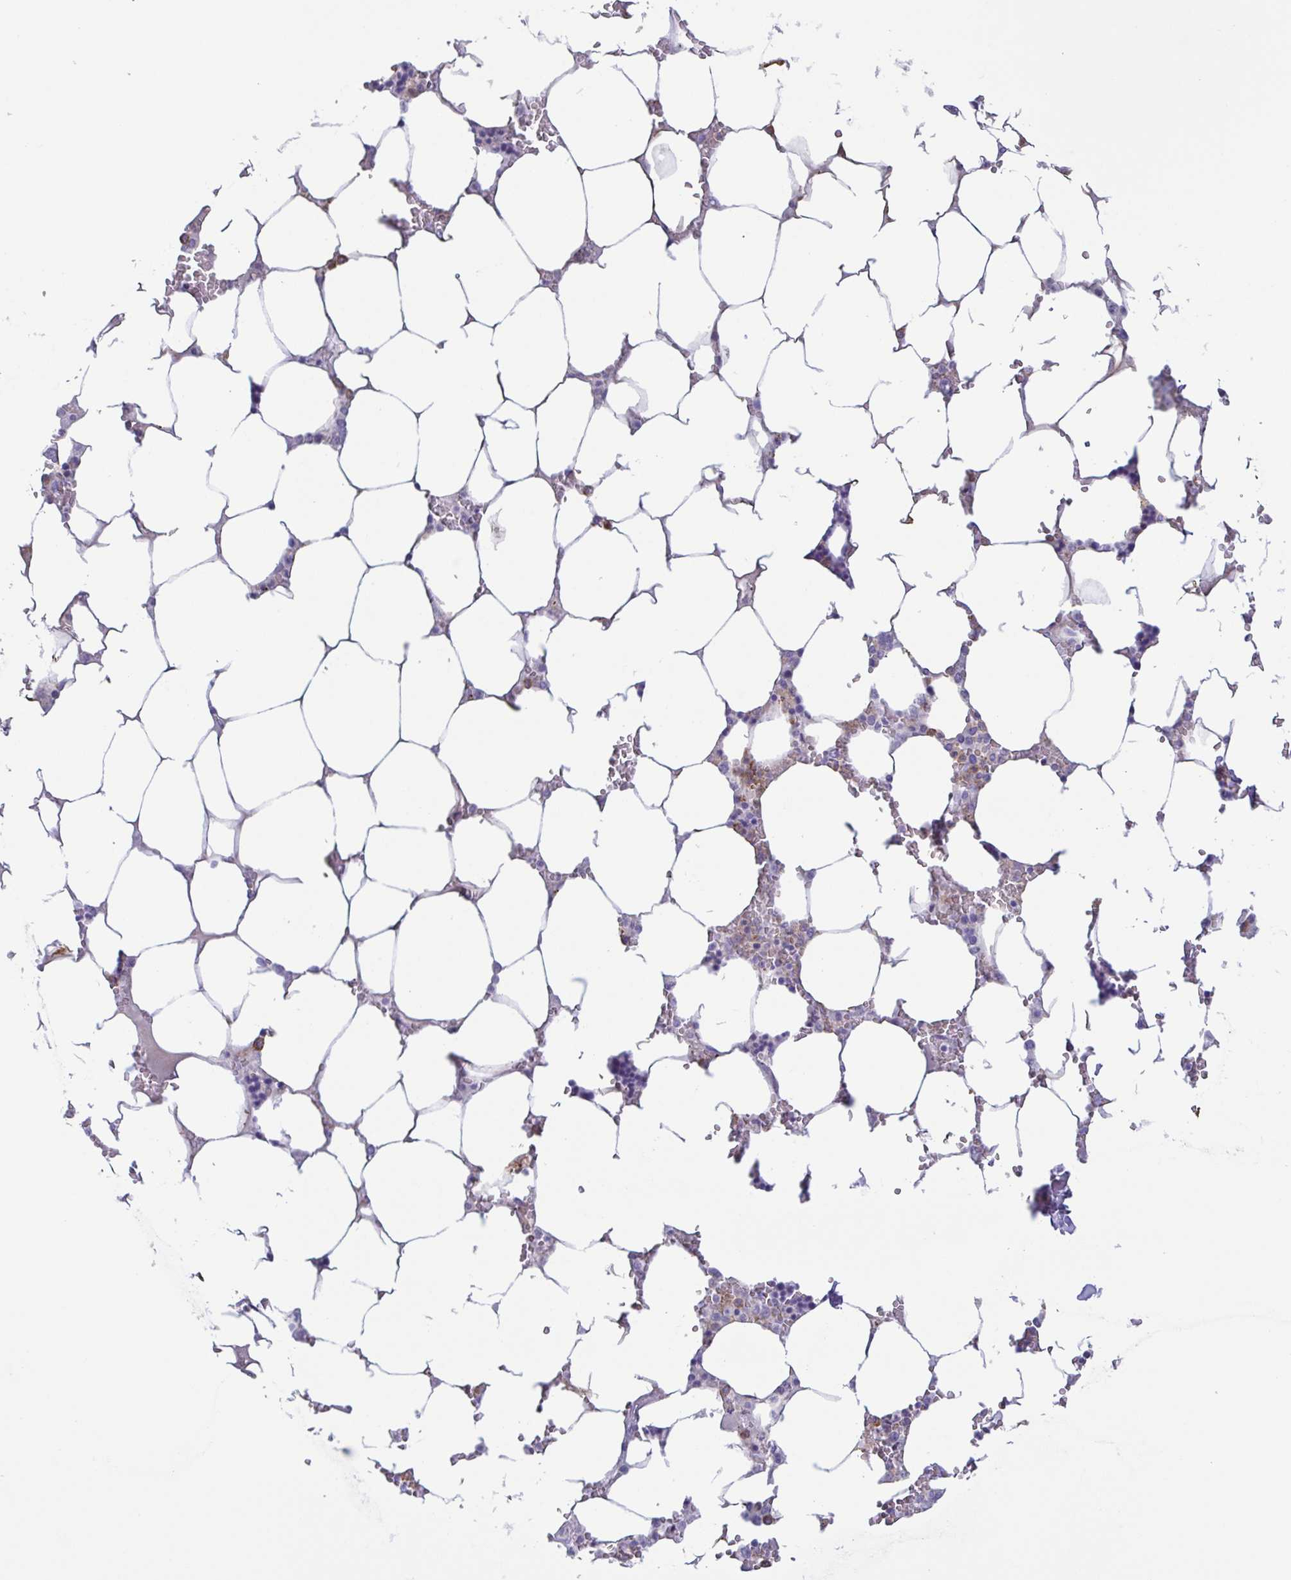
{"staining": {"intensity": "negative", "quantity": "none", "location": "none"}, "tissue": "bone marrow", "cell_type": "Hematopoietic cells", "image_type": "normal", "snomed": [{"axis": "morphology", "description": "Normal tissue, NOS"}, {"axis": "topography", "description": "Bone marrow"}], "caption": "Immunohistochemistry of normal human bone marrow shows no positivity in hematopoietic cells. (DAB (3,3'-diaminobenzidine) immunohistochemistry (IHC), high magnification).", "gene": "ATP6V1G2", "patient": {"sex": "male", "age": 64}}